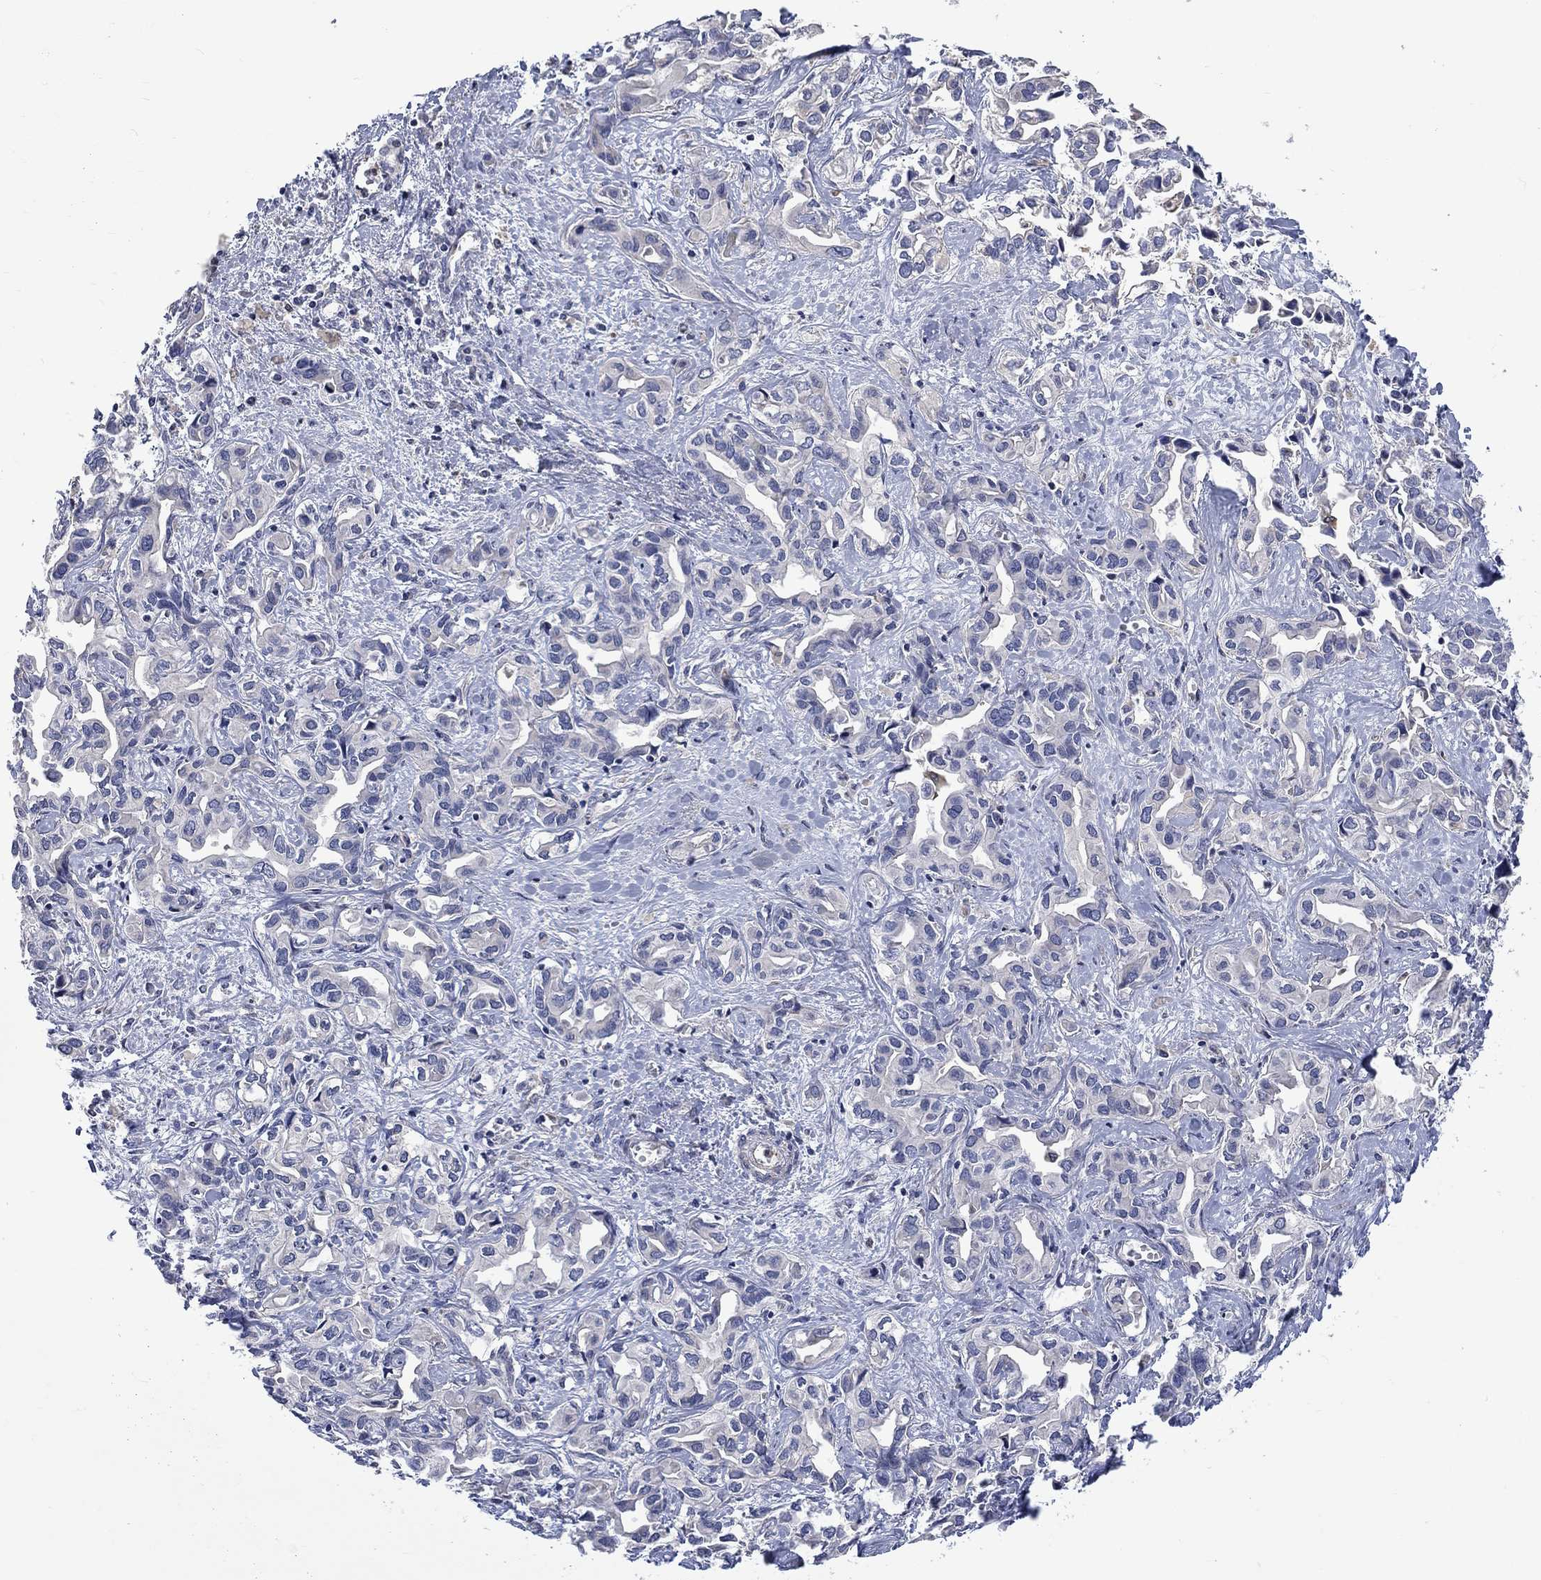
{"staining": {"intensity": "weak", "quantity": "<25%", "location": "cytoplasmic/membranous"}, "tissue": "liver cancer", "cell_type": "Tumor cells", "image_type": "cancer", "snomed": [{"axis": "morphology", "description": "Cholangiocarcinoma"}, {"axis": "topography", "description": "Liver"}], "caption": "Liver cancer stained for a protein using immunohistochemistry shows no expression tumor cells.", "gene": "CAMKK2", "patient": {"sex": "female", "age": 64}}